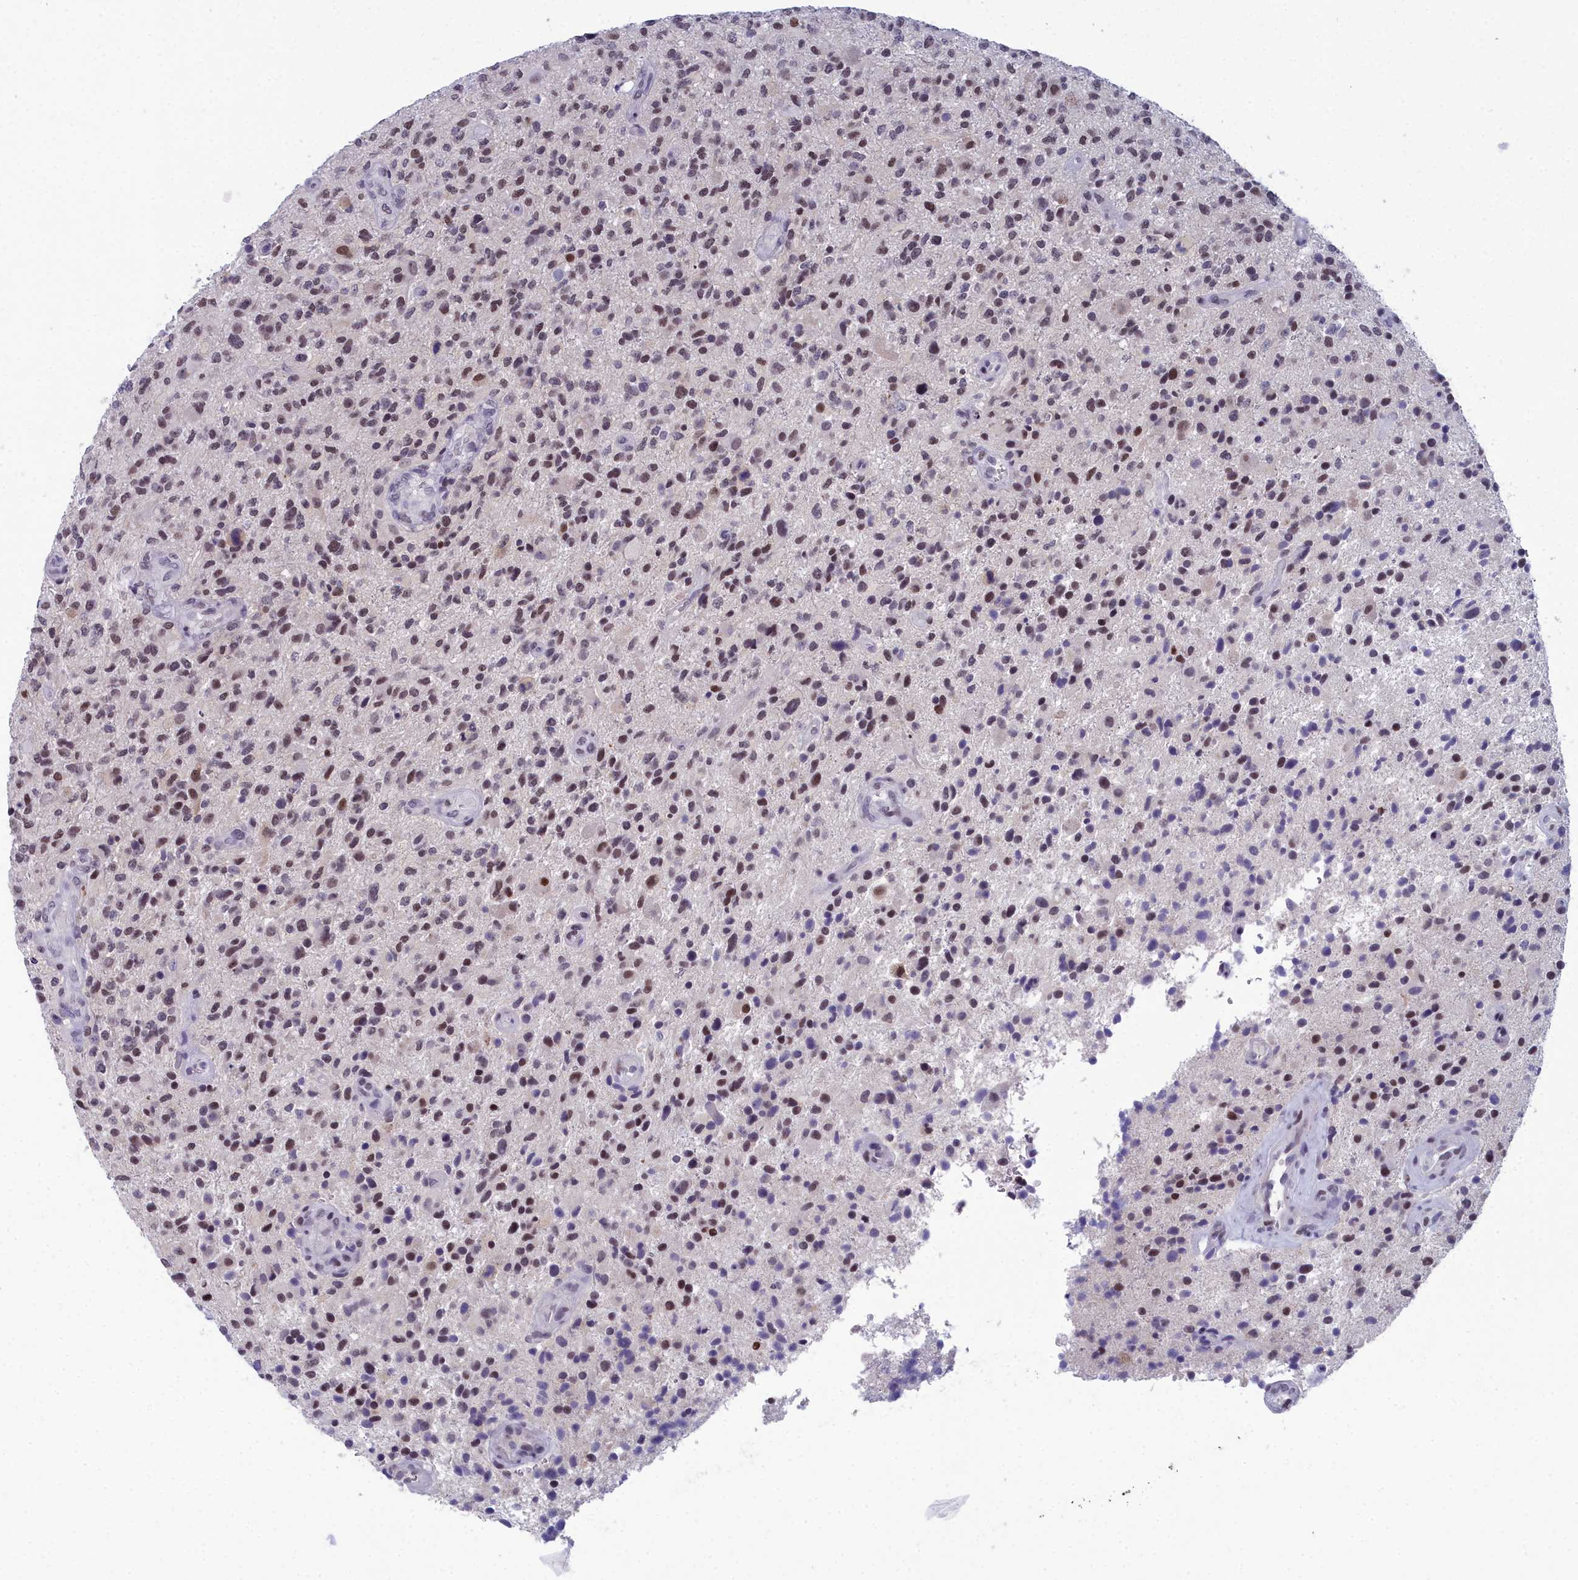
{"staining": {"intensity": "moderate", "quantity": "25%-75%", "location": "nuclear"}, "tissue": "glioma", "cell_type": "Tumor cells", "image_type": "cancer", "snomed": [{"axis": "morphology", "description": "Glioma, malignant, High grade"}, {"axis": "topography", "description": "Brain"}], "caption": "Tumor cells show moderate nuclear expression in approximately 25%-75% of cells in high-grade glioma (malignant).", "gene": "CCDC97", "patient": {"sex": "male", "age": 47}}